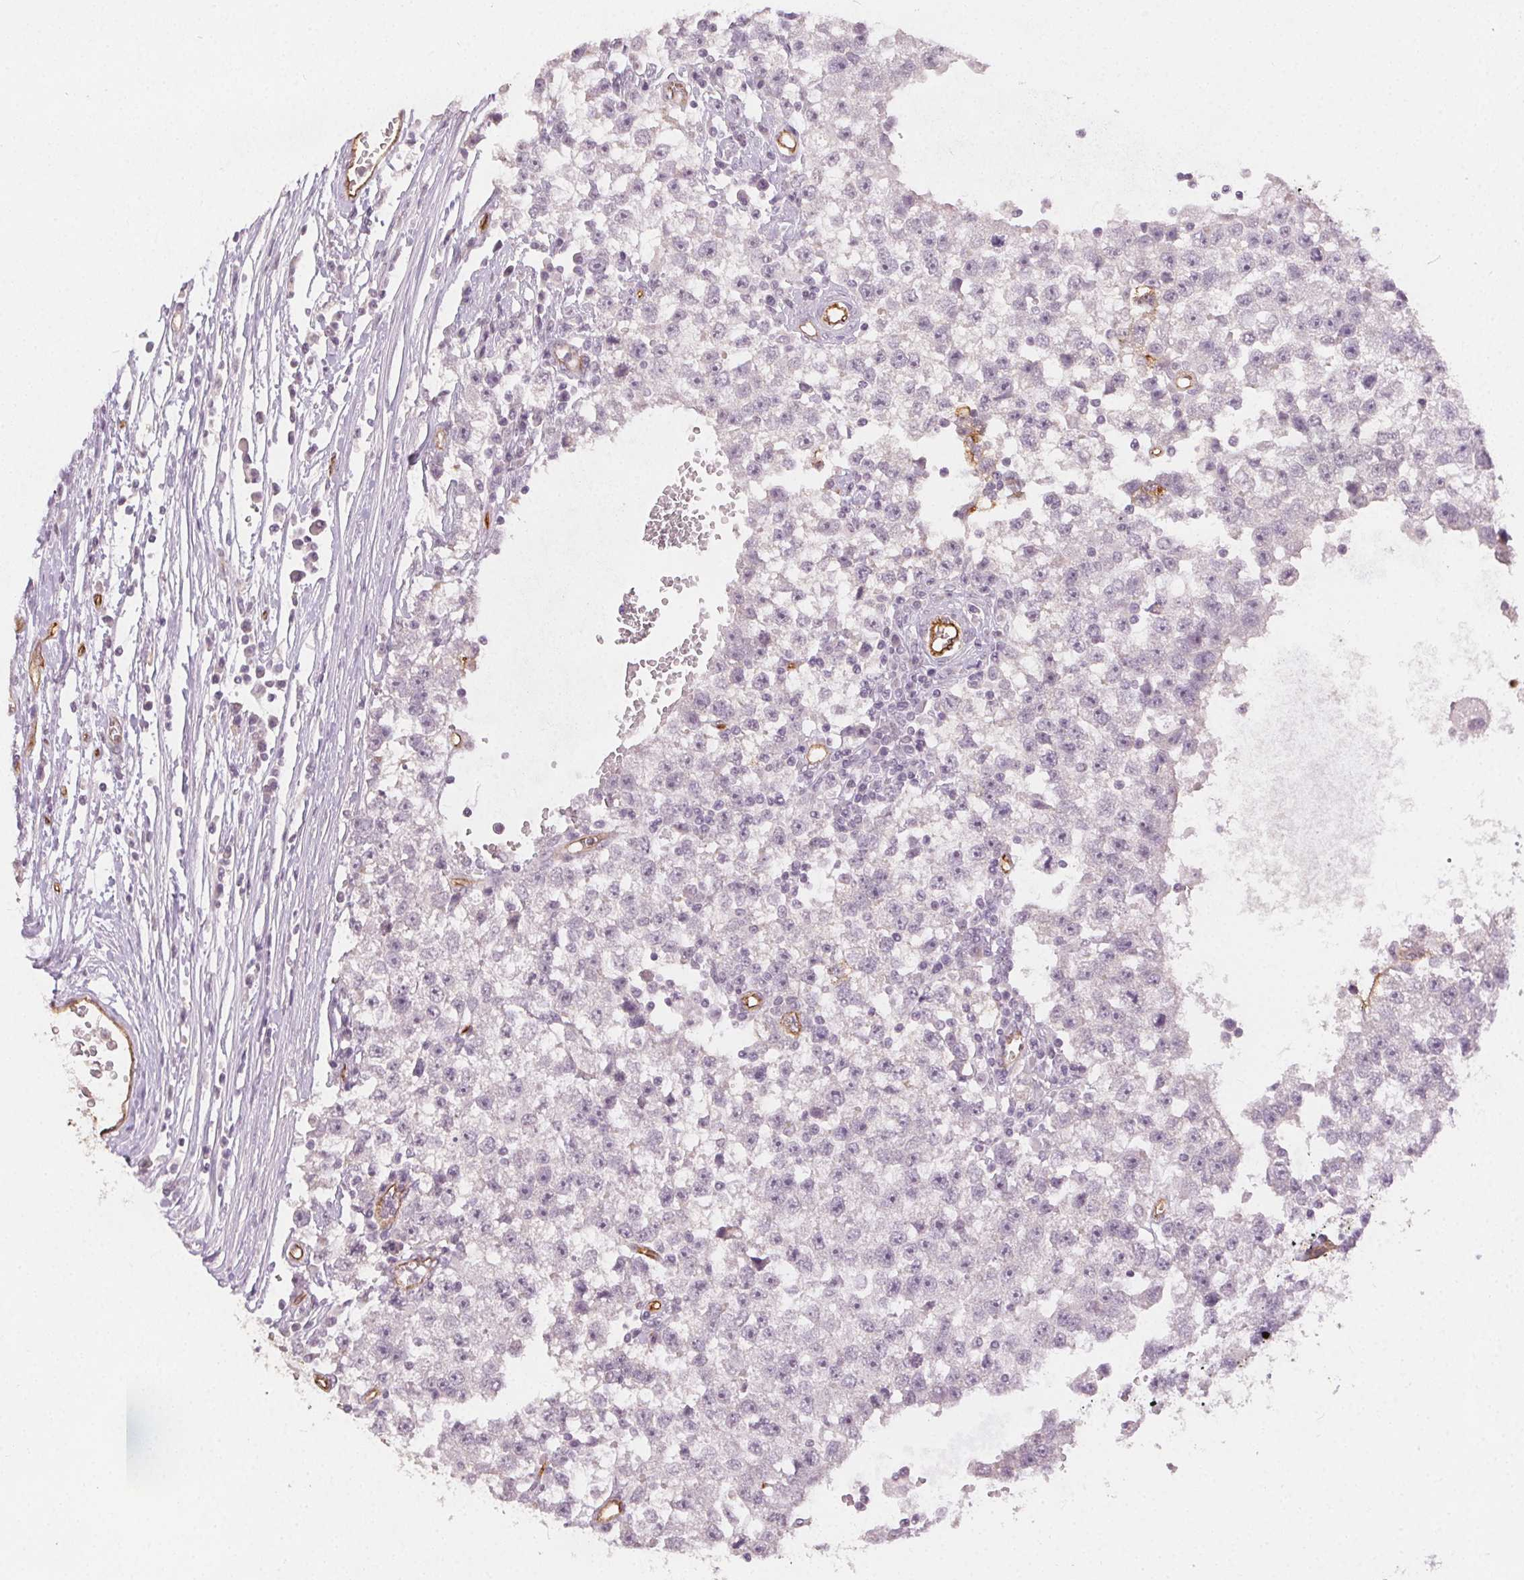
{"staining": {"intensity": "negative", "quantity": "none", "location": "none"}, "tissue": "testis cancer", "cell_type": "Tumor cells", "image_type": "cancer", "snomed": [{"axis": "morphology", "description": "Seminoma, NOS"}, {"axis": "topography", "description": "Testis"}], "caption": "The IHC histopathology image has no significant positivity in tumor cells of testis cancer (seminoma) tissue. The staining is performed using DAB (3,3'-diaminobenzidine) brown chromogen with nuclei counter-stained in using hematoxylin.", "gene": "PODXL", "patient": {"sex": "male", "age": 34}}